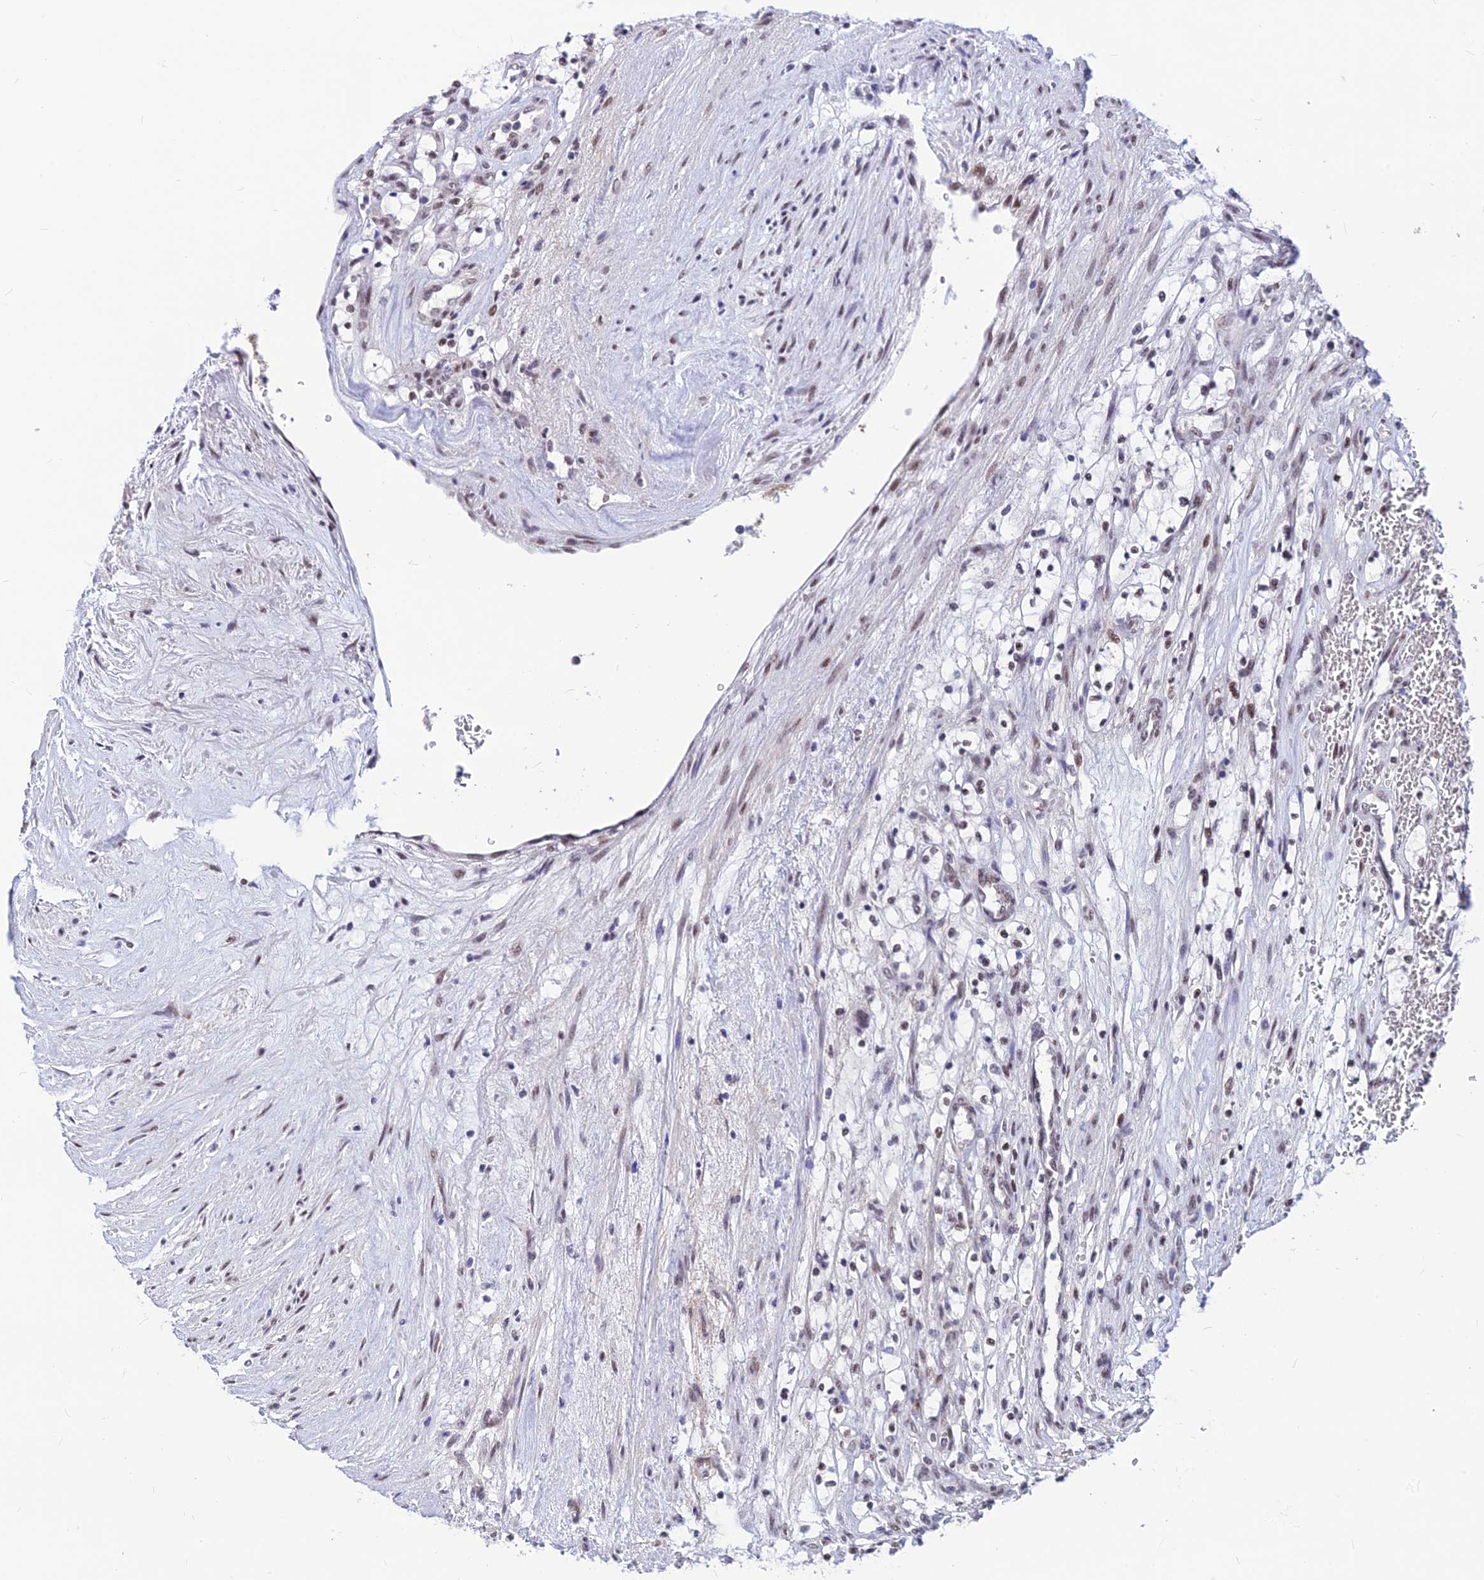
{"staining": {"intensity": "weak", "quantity": "25%-75%", "location": "nuclear"}, "tissue": "renal cancer", "cell_type": "Tumor cells", "image_type": "cancer", "snomed": [{"axis": "morphology", "description": "Adenocarcinoma, NOS"}, {"axis": "topography", "description": "Kidney"}], "caption": "Tumor cells demonstrate low levels of weak nuclear staining in about 25%-75% of cells in renal cancer.", "gene": "KCTD13", "patient": {"sex": "female", "age": 69}}